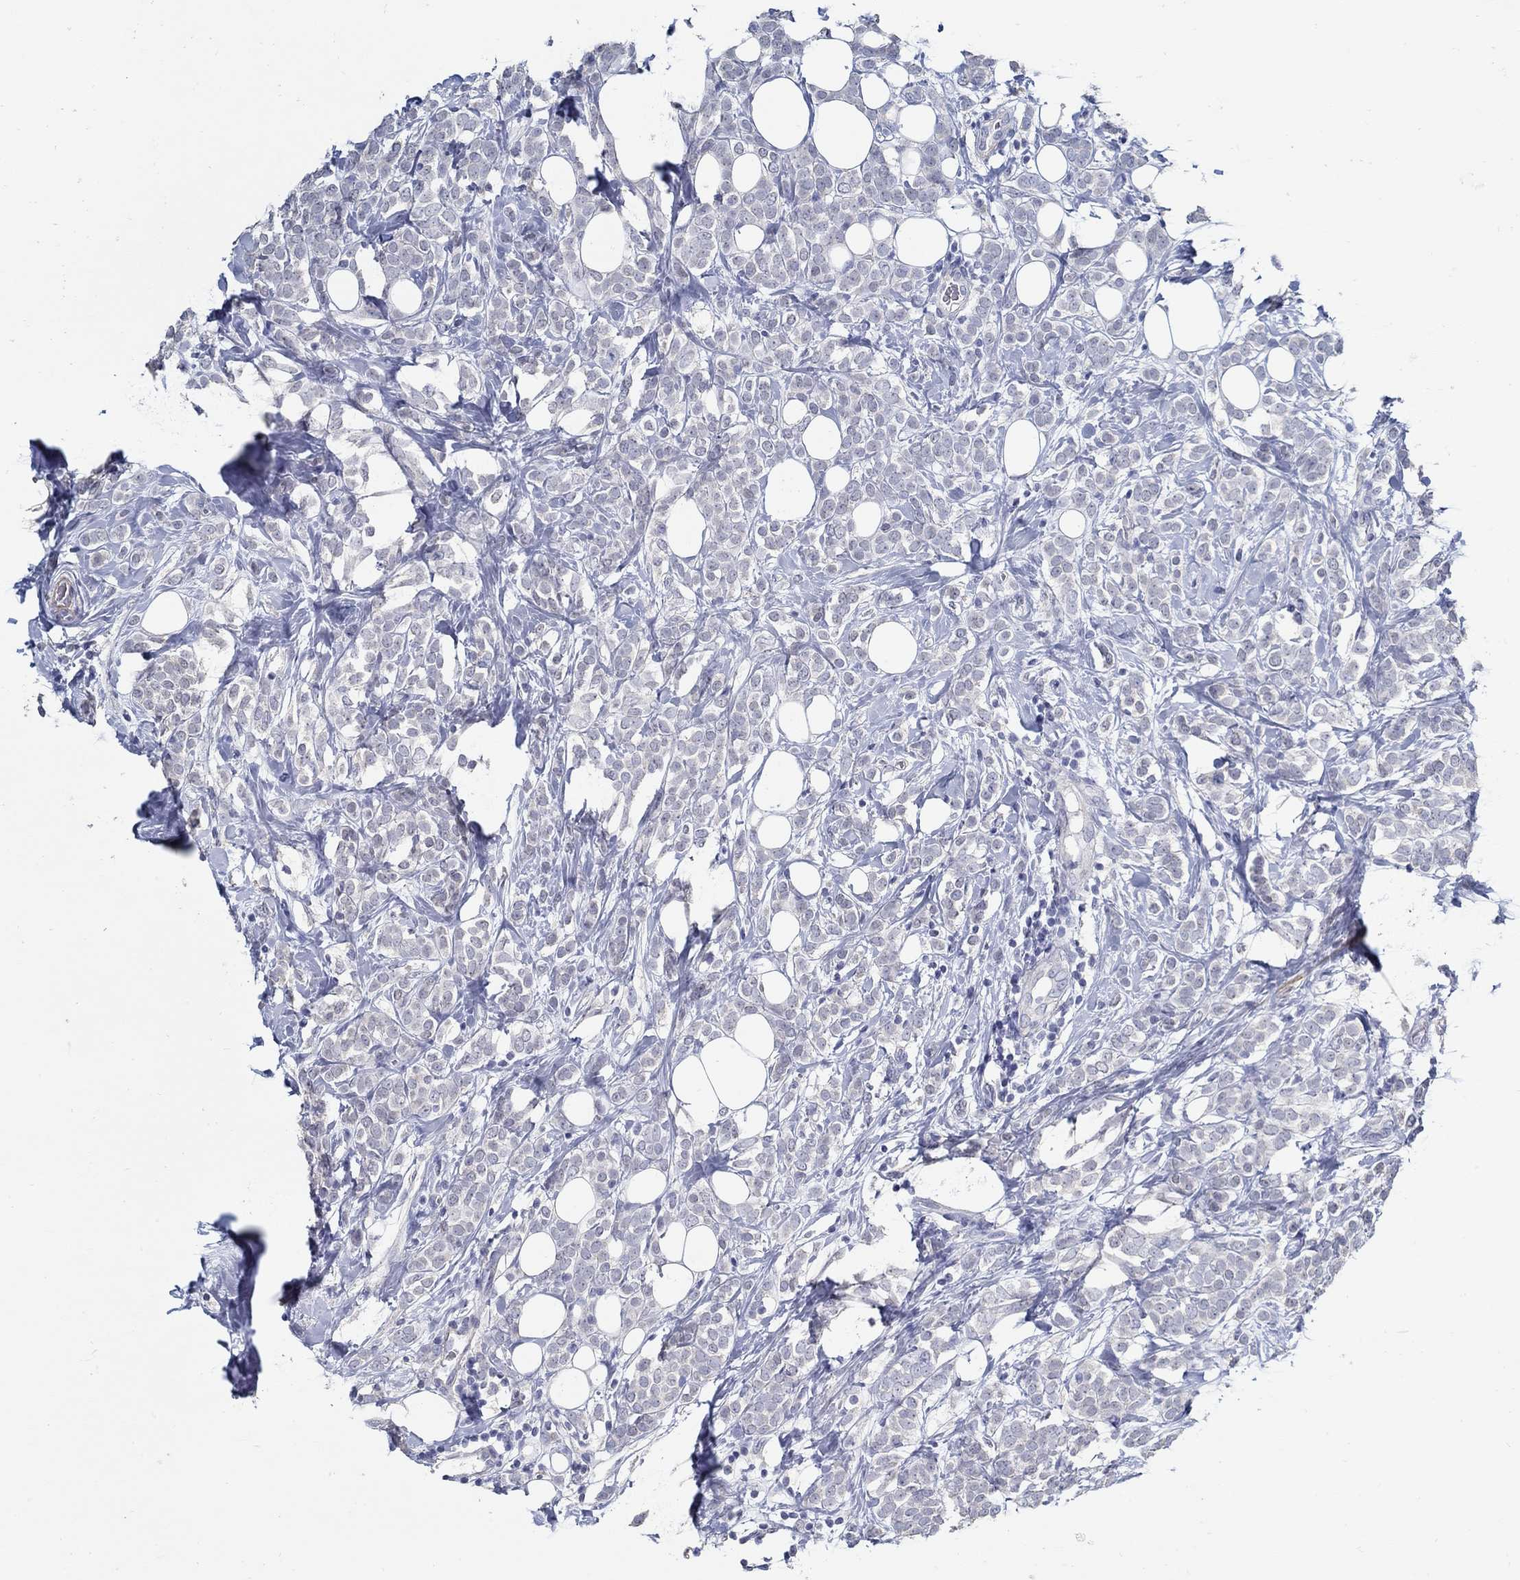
{"staining": {"intensity": "negative", "quantity": "none", "location": "none"}, "tissue": "breast cancer", "cell_type": "Tumor cells", "image_type": "cancer", "snomed": [{"axis": "morphology", "description": "Lobular carcinoma"}, {"axis": "topography", "description": "Breast"}], "caption": "This is an immunohistochemistry photomicrograph of human breast cancer (lobular carcinoma). There is no expression in tumor cells.", "gene": "USP29", "patient": {"sex": "female", "age": 49}}